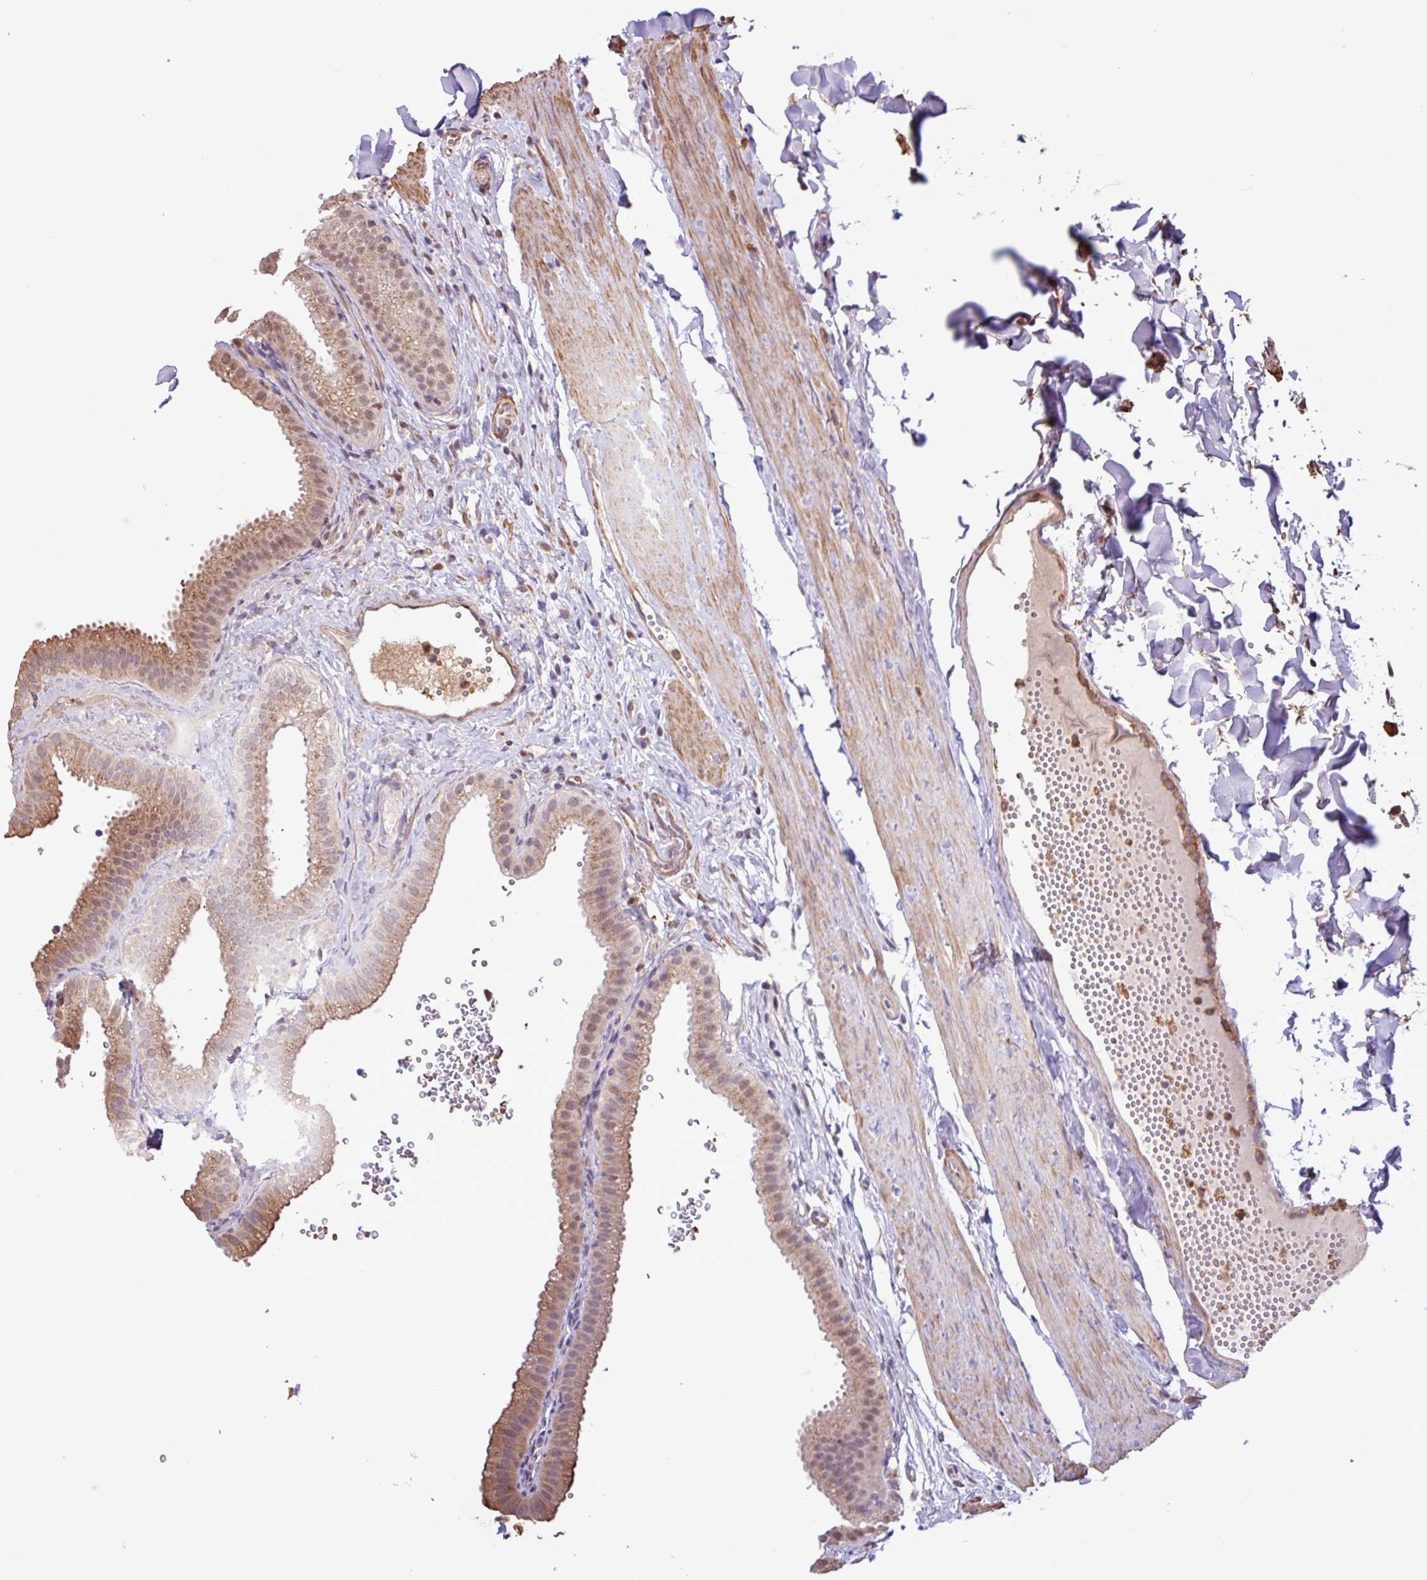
{"staining": {"intensity": "moderate", "quantity": ">75%", "location": "cytoplasmic/membranous,nuclear"}, "tissue": "gallbladder", "cell_type": "Glandular cells", "image_type": "normal", "snomed": [{"axis": "morphology", "description": "Normal tissue, NOS"}, {"axis": "topography", "description": "Gallbladder"}], "caption": "Glandular cells demonstrate medium levels of moderate cytoplasmic/membranous,nuclear positivity in about >75% of cells in benign gallbladder. (DAB IHC with brightfield microscopy, high magnification).", "gene": "CHST11", "patient": {"sex": "female", "age": 61}}